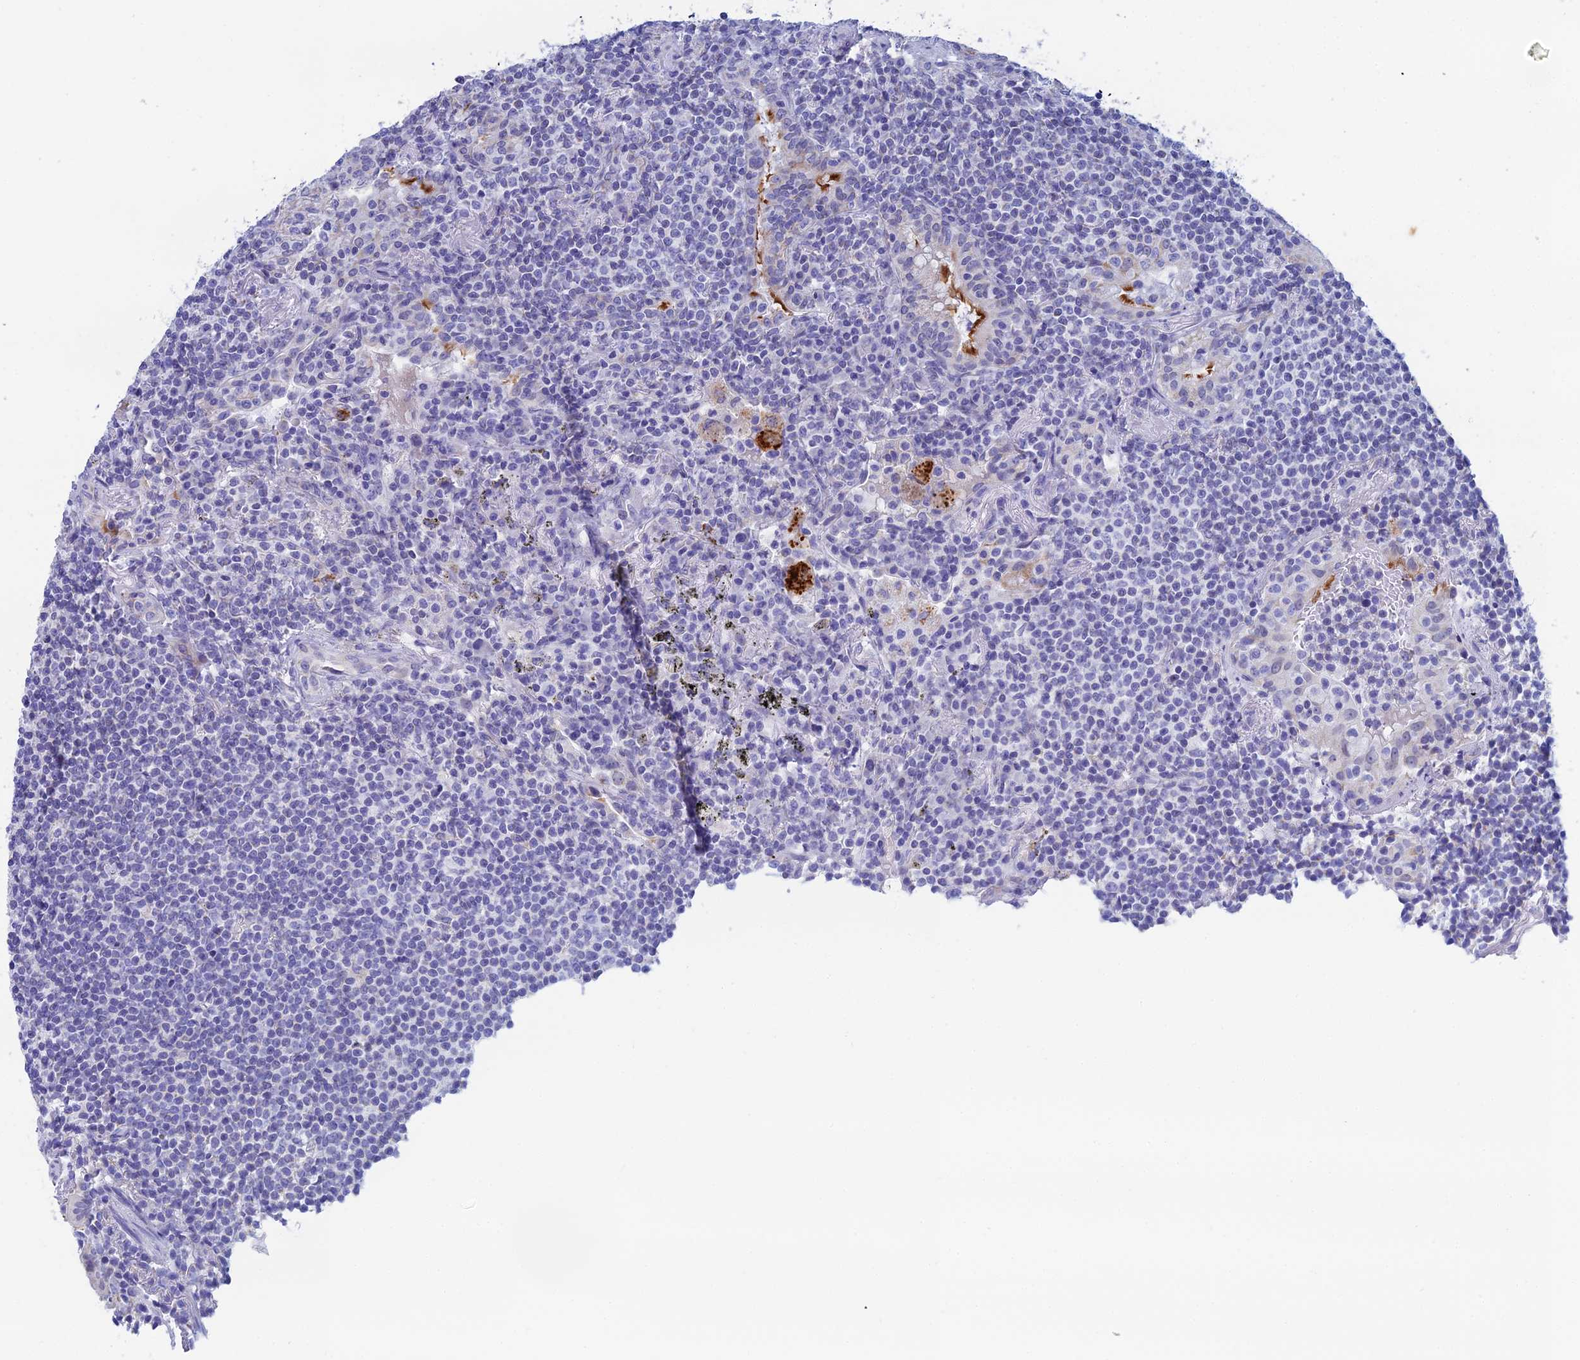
{"staining": {"intensity": "negative", "quantity": "none", "location": "none"}, "tissue": "lymphoma", "cell_type": "Tumor cells", "image_type": "cancer", "snomed": [{"axis": "morphology", "description": "Malignant lymphoma, non-Hodgkin's type, Low grade"}, {"axis": "topography", "description": "Lung"}], "caption": "Tumor cells are negative for brown protein staining in malignant lymphoma, non-Hodgkin's type (low-grade).", "gene": "CFAP210", "patient": {"sex": "female", "age": 71}}